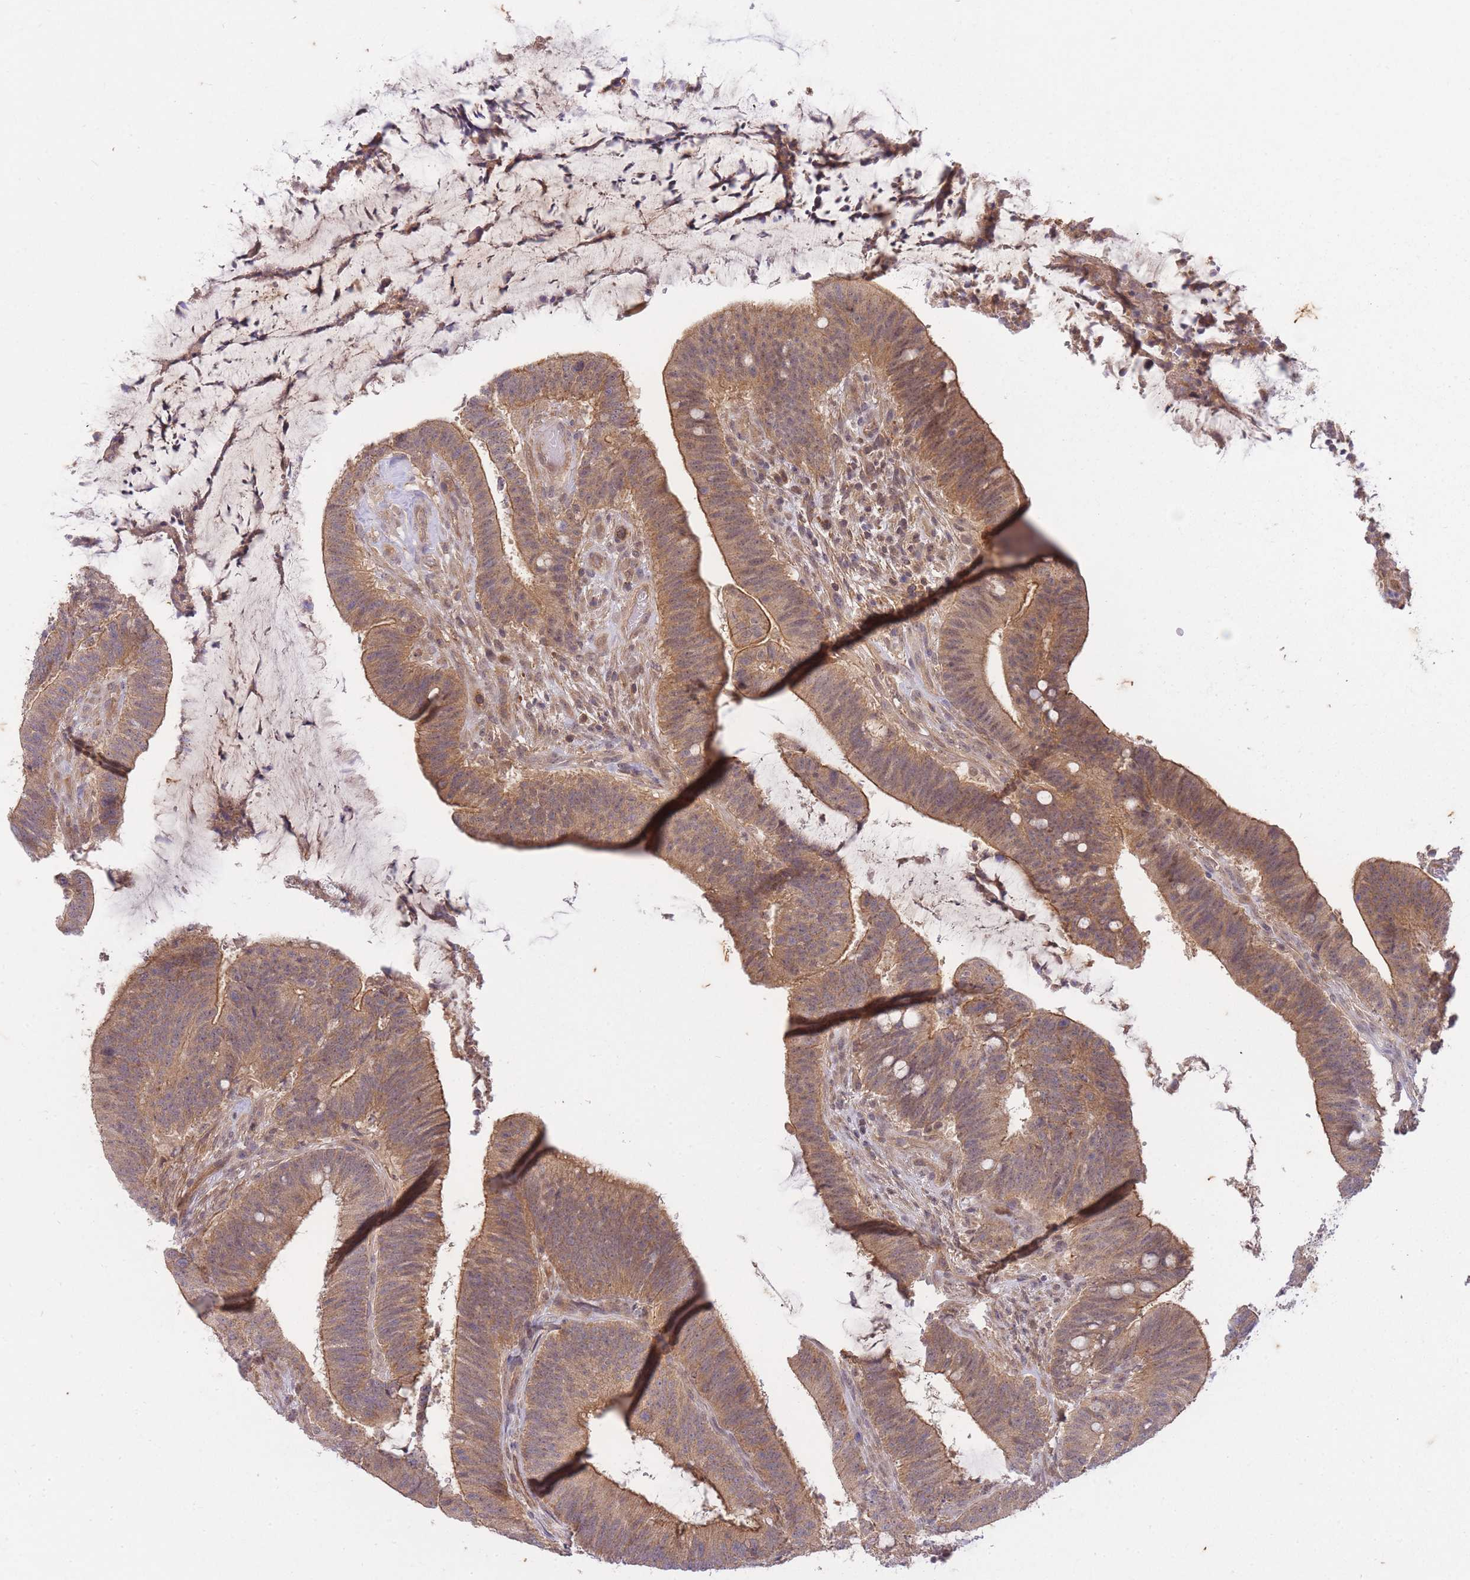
{"staining": {"intensity": "moderate", "quantity": ">75%", "location": "cytoplasmic/membranous,nuclear"}, "tissue": "colorectal cancer", "cell_type": "Tumor cells", "image_type": "cancer", "snomed": [{"axis": "morphology", "description": "Adenocarcinoma, NOS"}, {"axis": "topography", "description": "Colon"}], "caption": "Immunohistochemistry (IHC) image of neoplastic tissue: colorectal cancer (adenocarcinoma) stained using immunohistochemistry demonstrates medium levels of moderate protein expression localized specifically in the cytoplasmic/membranous and nuclear of tumor cells, appearing as a cytoplasmic/membranous and nuclear brown color.", "gene": "ST8SIA4", "patient": {"sex": "female", "age": 43}}